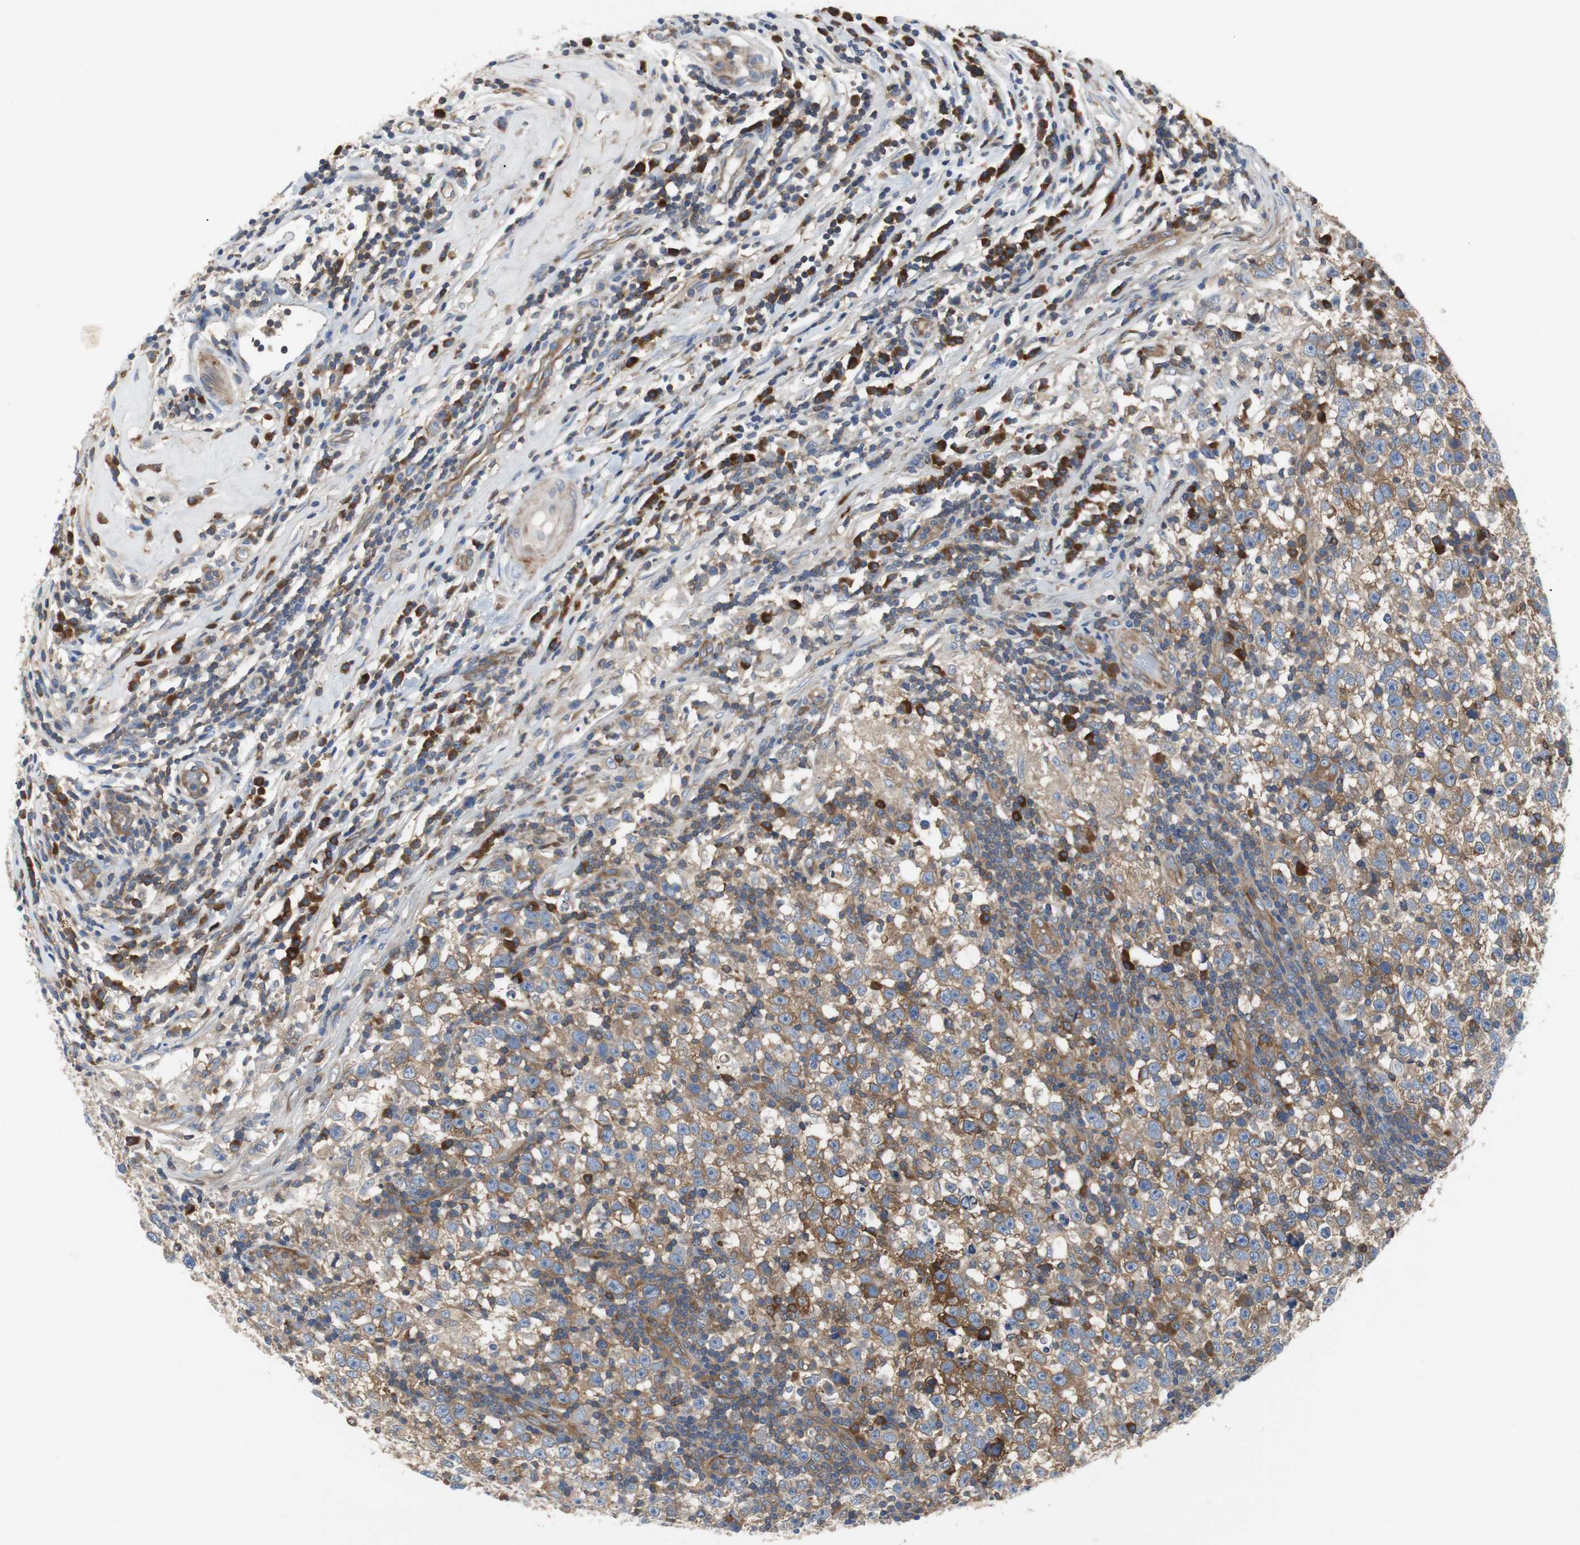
{"staining": {"intensity": "moderate", "quantity": ">75%", "location": "cytoplasmic/membranous"}, "tissue": "testis cancer", "cell_type": "Tumor cells", "image_type": "cancer", "snomed": [{"axis": "morphology", "description": "Seminoma, NOS"}, {"axis": "topography", "description": "Testis"}], "caption": "Human testis cancer stained with a protein marker displays moderate staining in tumor cells.", "gene": "GYS1", "patient": {"sex": "male", "age": 43}}